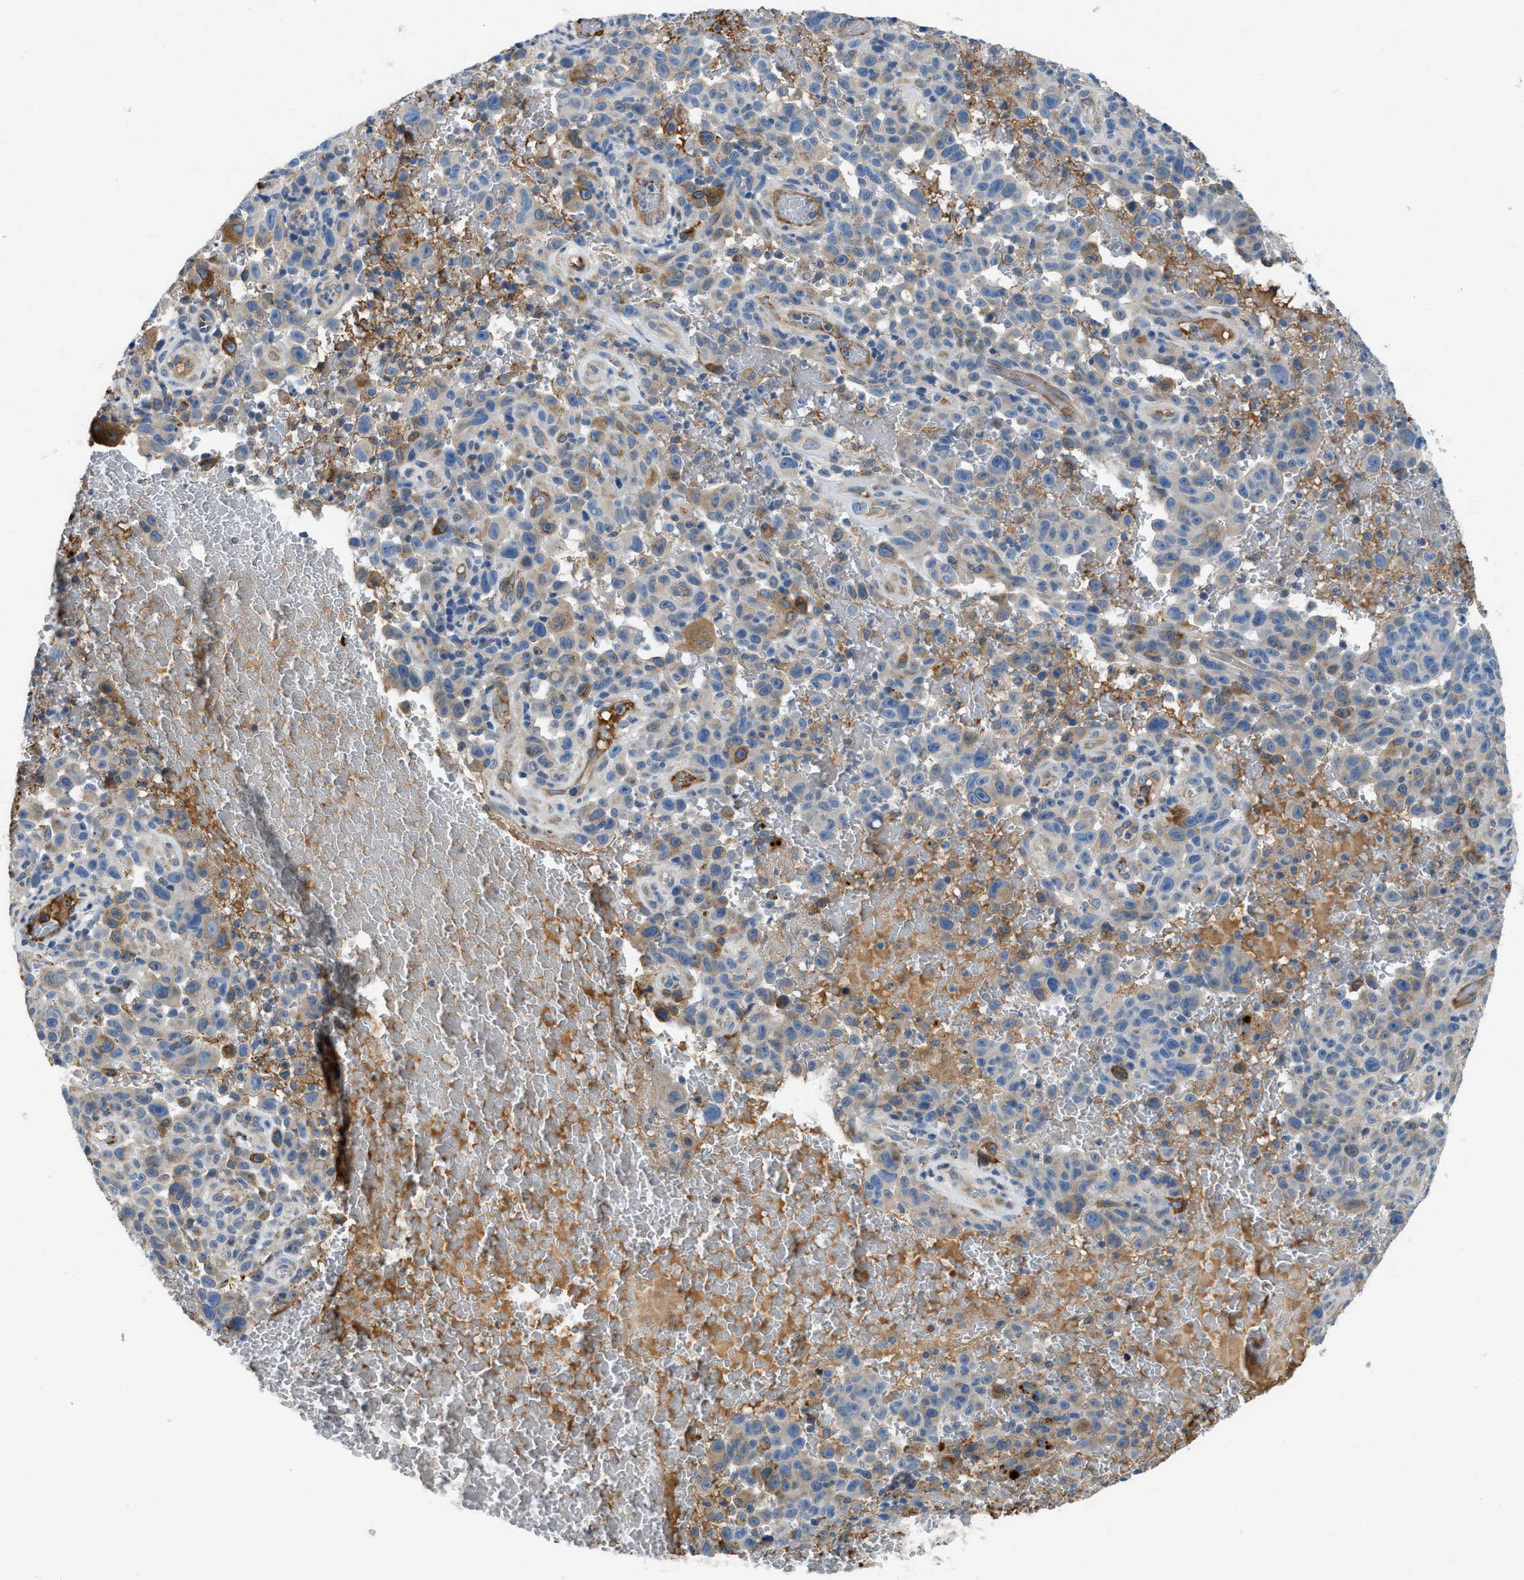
{"staining": {"intensity": "weak", "quantity": "25%-75%", "location": "cytoplasmic/membranous"}, "tissue": "melanoma", "cell_type": "Tumor cells", "image_type": "cancer", "snomed": [{"axis": "morphology", "description": "Malignant melanoma, NOS"}, {"axis": "topography", "description": "Skin"}], "caption": "Immunohistochemistry (IHC) micrograph of neoplastic tissue: malignant melanoma stained using immunohistochemistry exhibits low levels of weak protein expression localized specifically in the cytoplasmic/membranous of tumor cells, appearing as a cytoplasmic/membranous brown color.", "gene": "GGCX", "patient": {"sex": "female", "age": 82}}